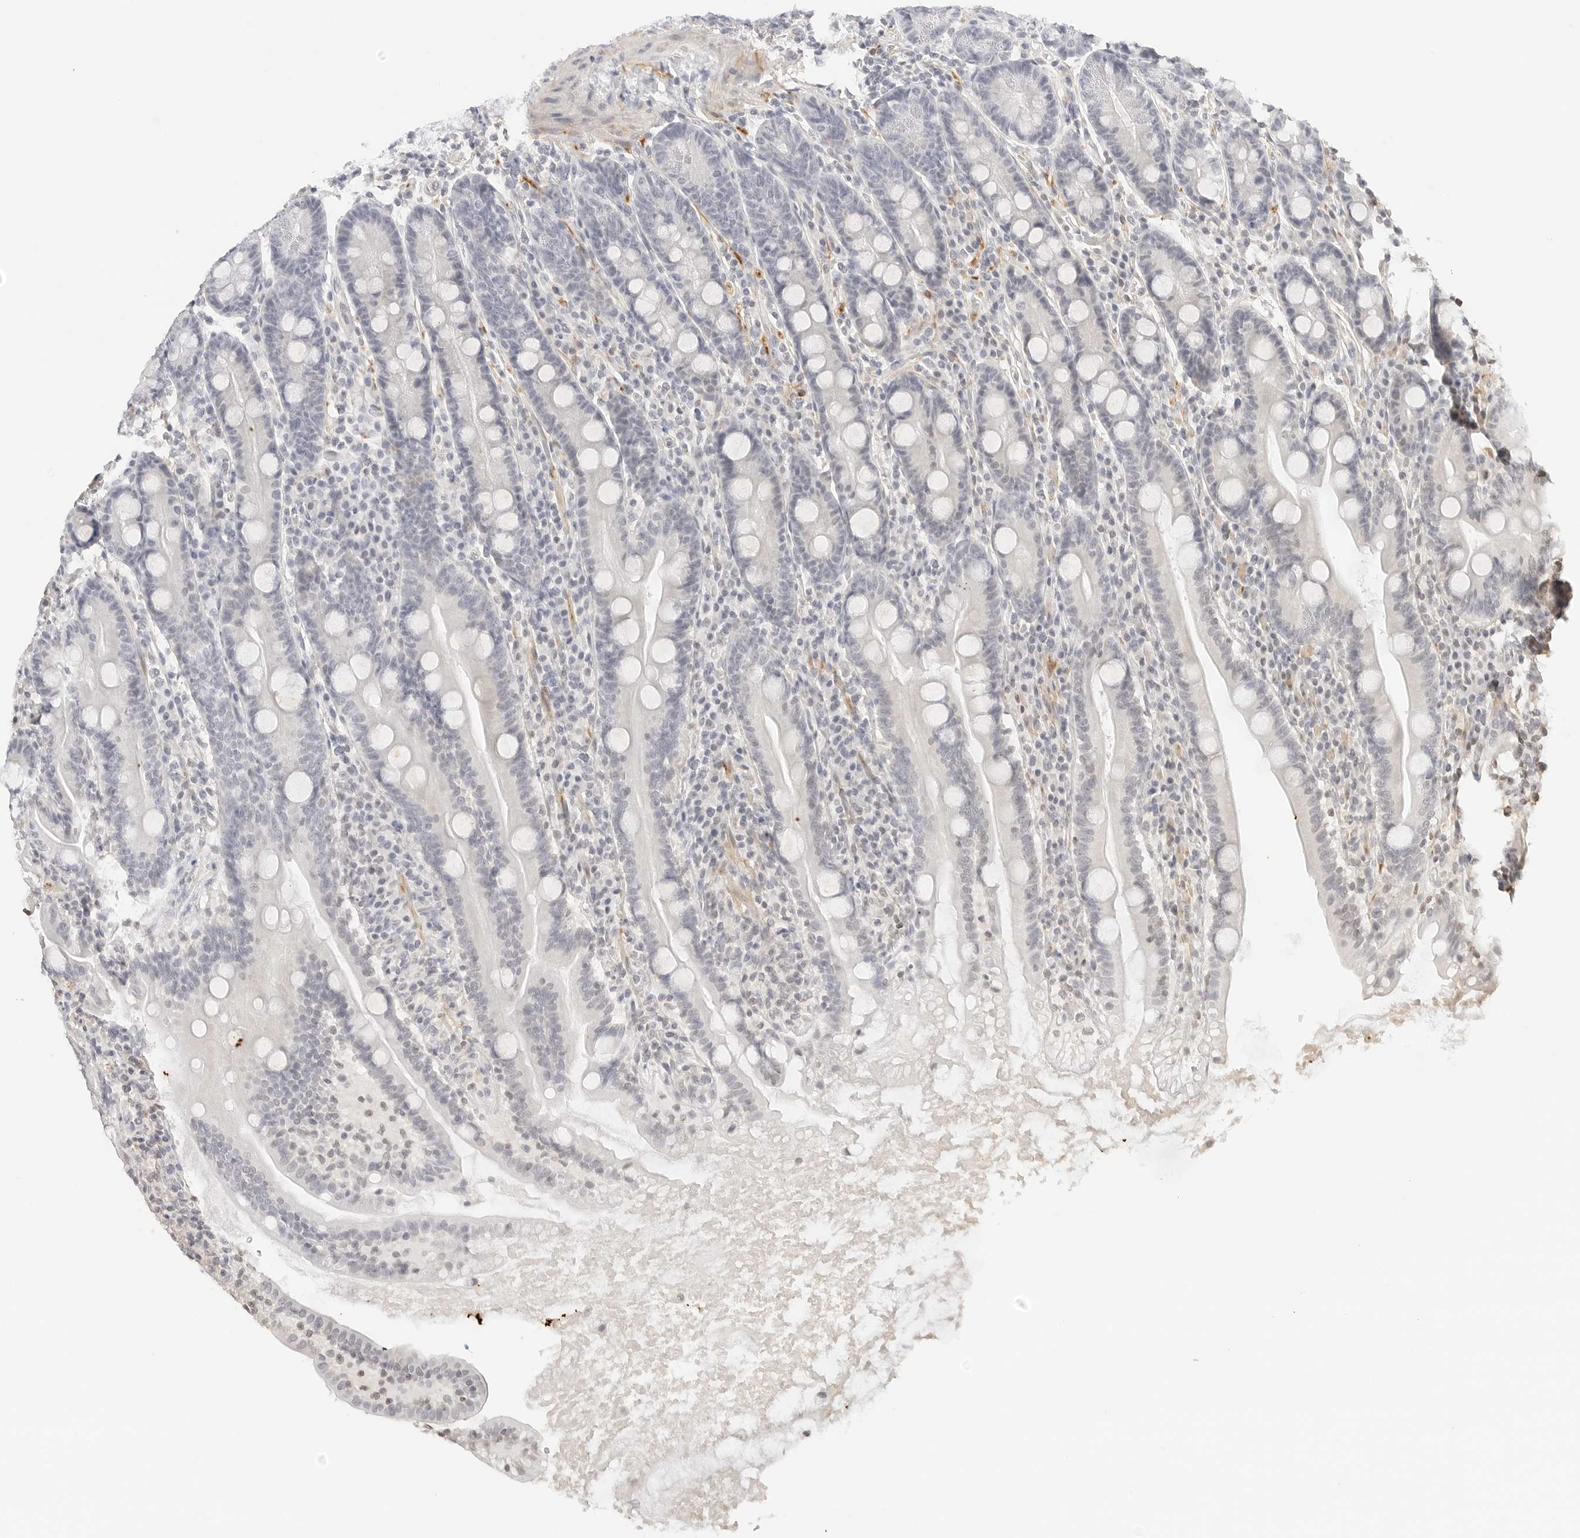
{"staining": {"intensity": "negative", "quantity": "none", "location": "none"}, "tissue": "duodenum", "cell_type": "Glandular cells", "image_type": "normal", "snomed": [{"axis": "morphology", "description": "Normal tissue, NOS"}, {"axis": "topography", "description": "Duodenum"}], "caption": "DAB (3,3'-diaminobenzidine) immunohistochemical staining of normal duodenum shows no significant positivity in glandular cells. Brightfield microscopy of IHC stained with DAB (brown) and hematoxylin (blue), captured at high magnification.", "gene": "PCDH19", "patient": {"sex": "male", "age": 35}}